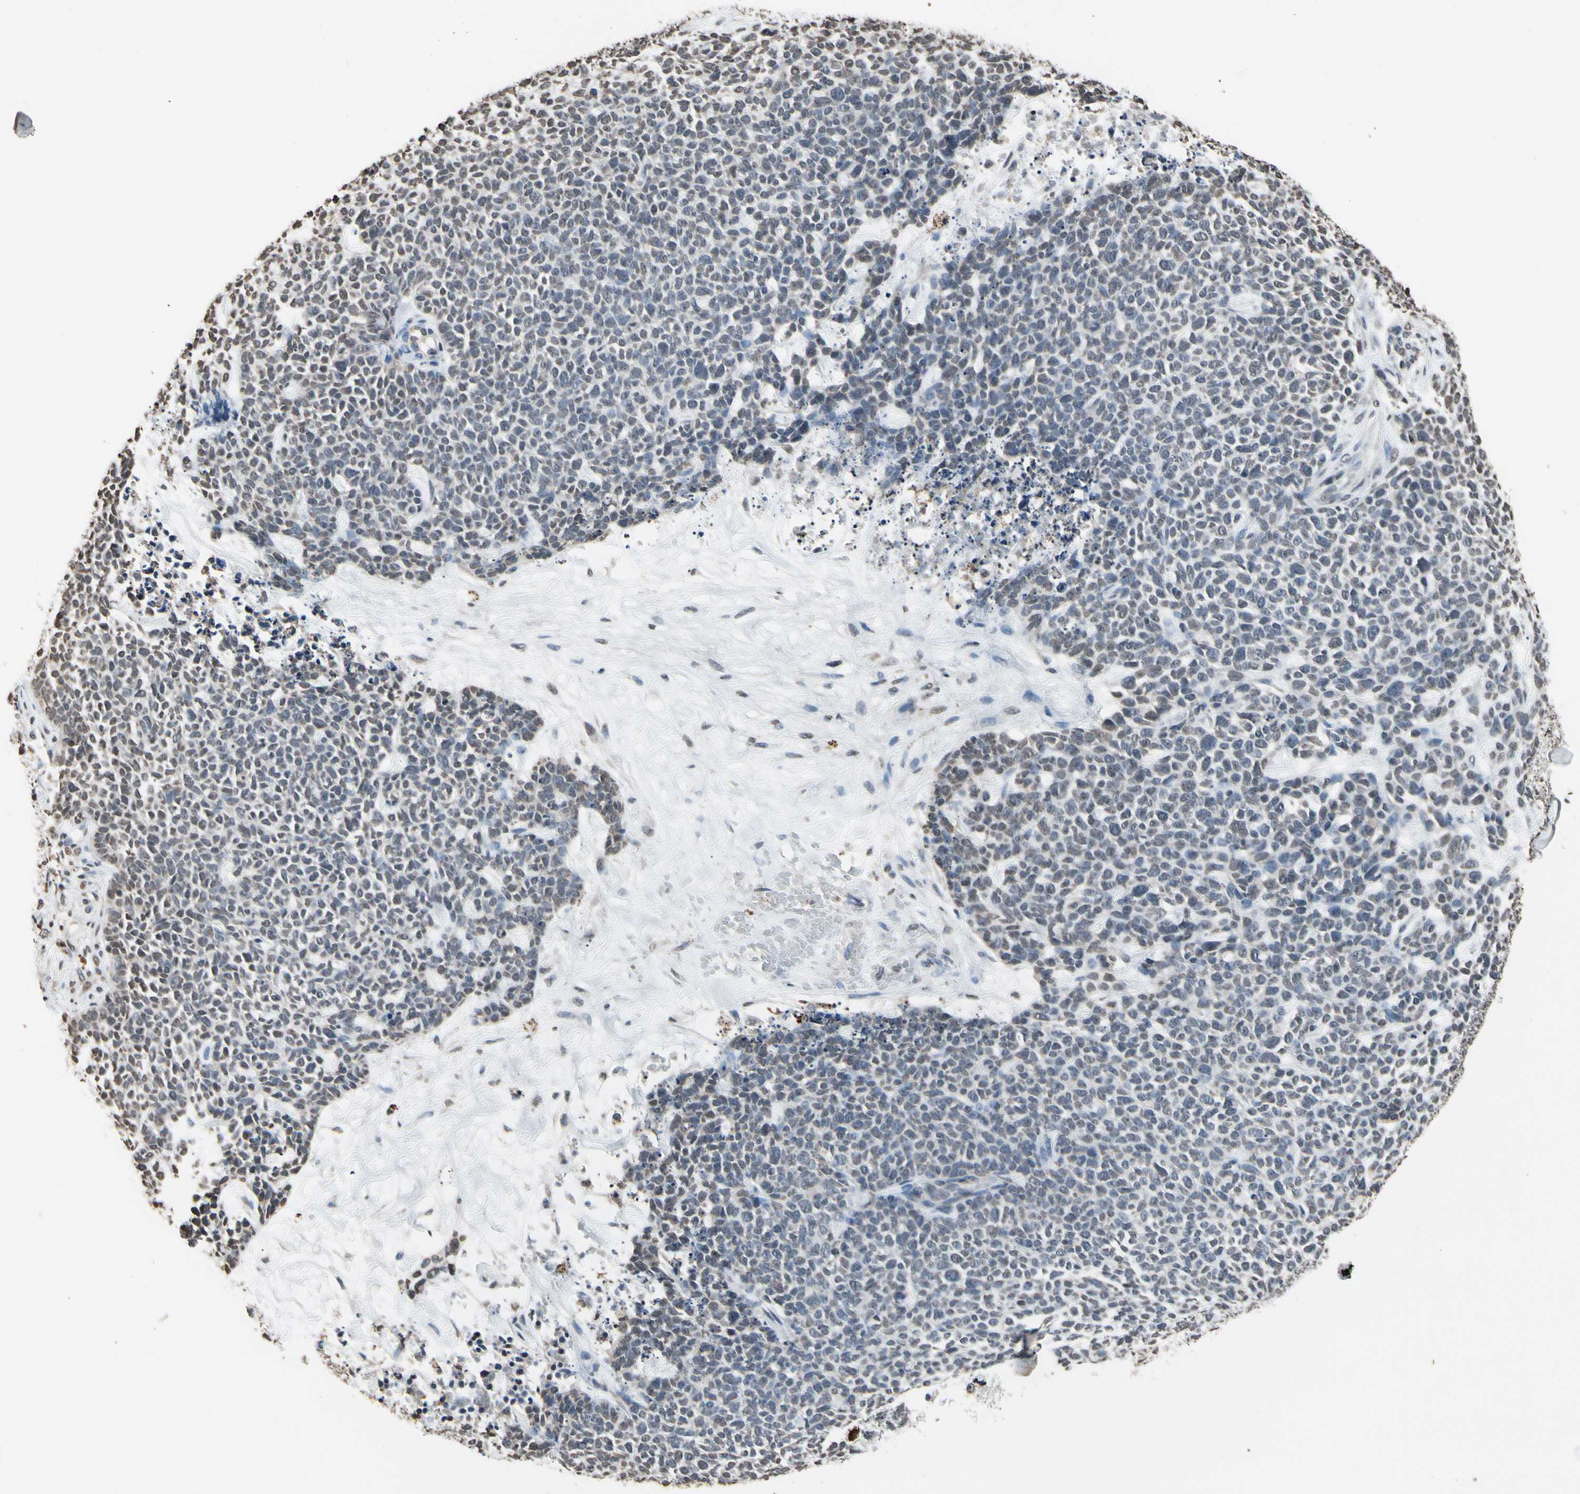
{"staining": {"intensity": "weak", "quantity": "25%-75%", "location": "nuclear"}, "tissue": "skin cancer", "cell_type": "Tumor cells", "image_type": "cancer", "snomed": [{"axis": "morphology", "description": "Basal cell carcinoma"}, {"axis": "topography", "description": "Skin"}], "caption": "Basal cell carcinoma (skin) was stained to show a protein in brown. There is low levels of weak nuclear positivity in about 25%-75% of tumor cells.", "gene": "HIPK2", "patient": {"sex": "female", "age": 84}}